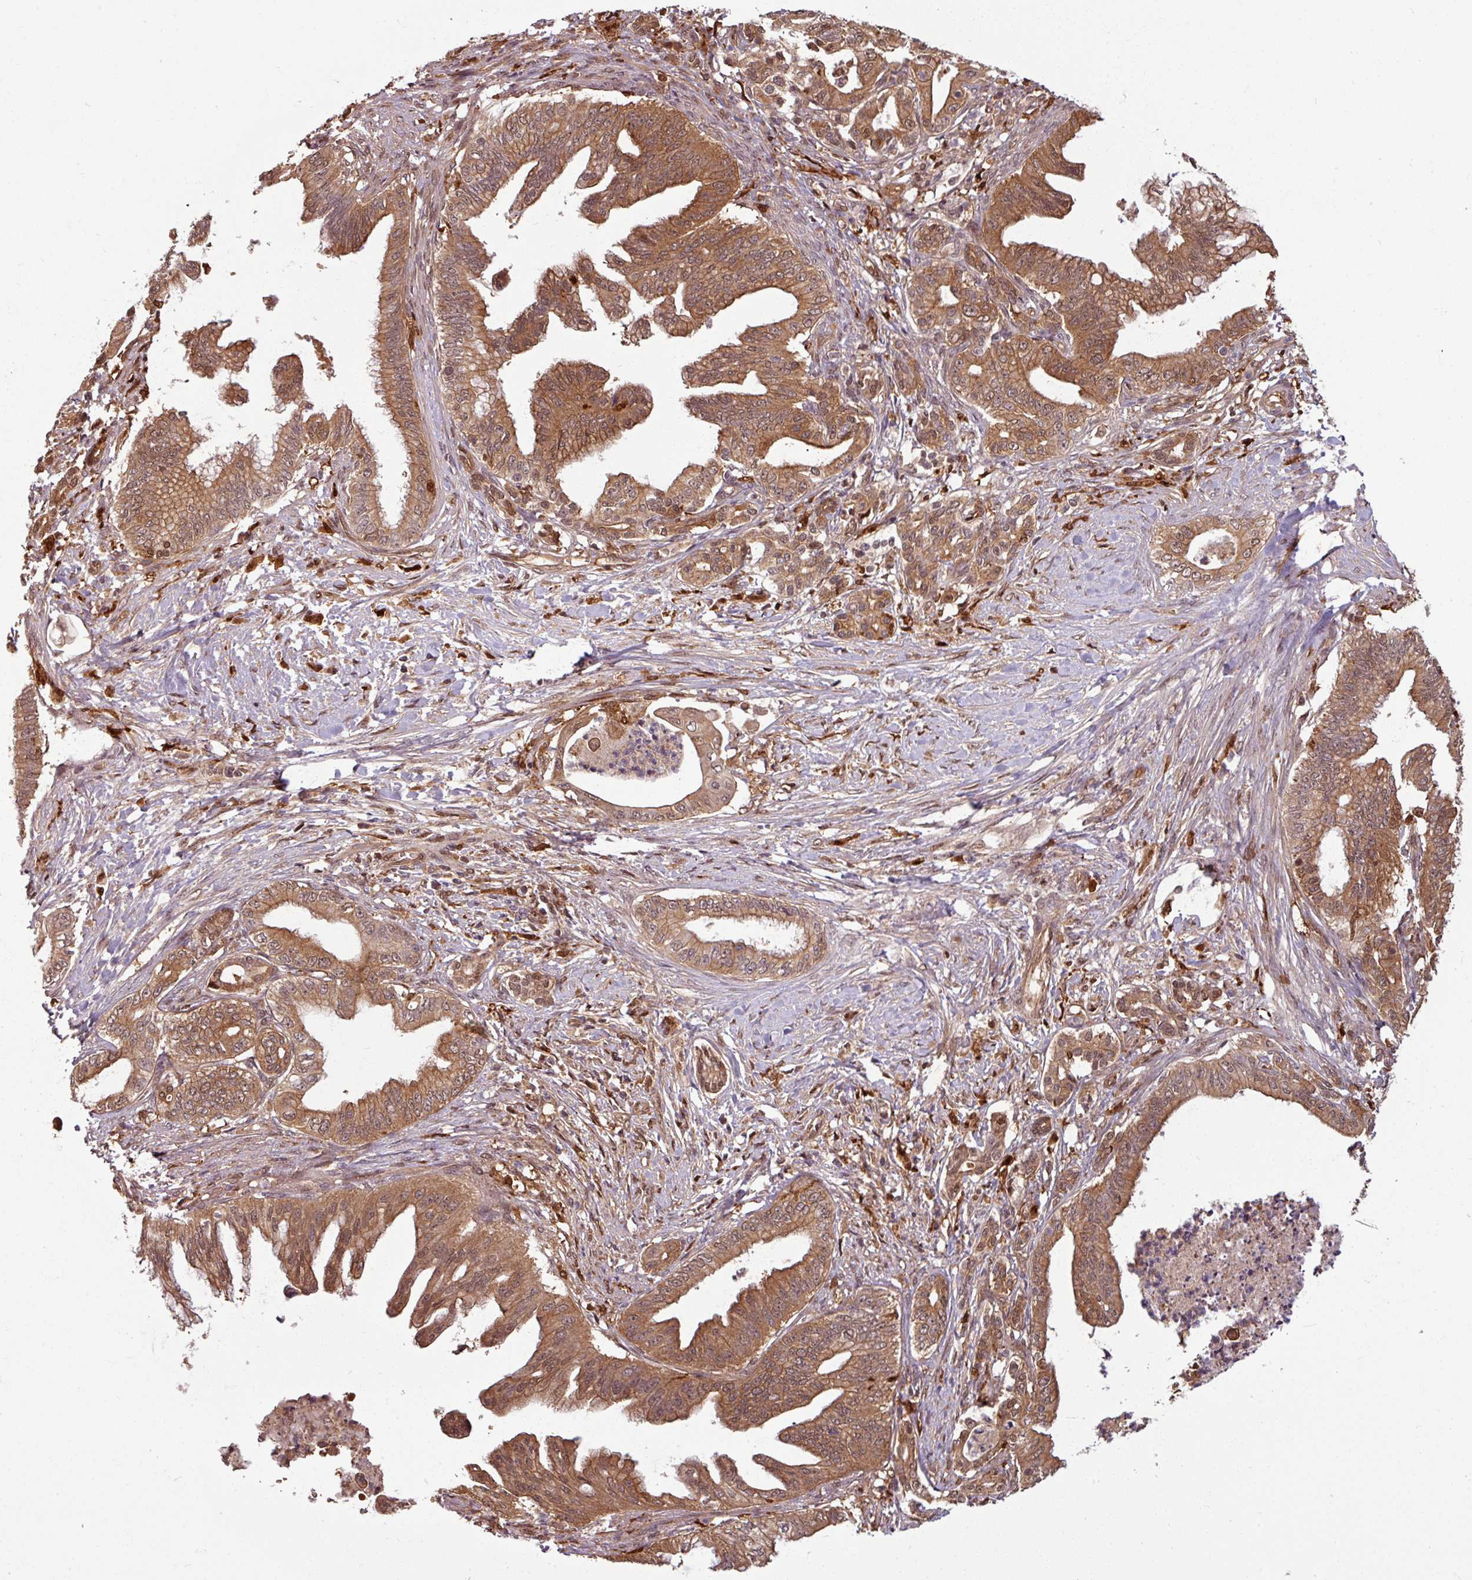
{"staining": {"intensity": "moderate", "quantity": ">75%", "location": "cytoplasmic/membranous,nuclear"}, "tissue": "pancreatic cancer", "cell_type": "Tumor cells", "image_type": "cancer", "snomed": [{"axis": "morphology", "description": "Adenocarcinoma, NOS"}, {"axis": "topography", "description": "Pancreas"}], "caption": "High-power microscopy captured an immunohistochemistry (IHC) micrograph of adenocarcinoma (pancreatic), revealing moderate cytoplasmic/membranous and nuclear staining in about >75% of tumor cells.", "gene": "KCTD11", "patient": {"sex": "male", "age": 58}}